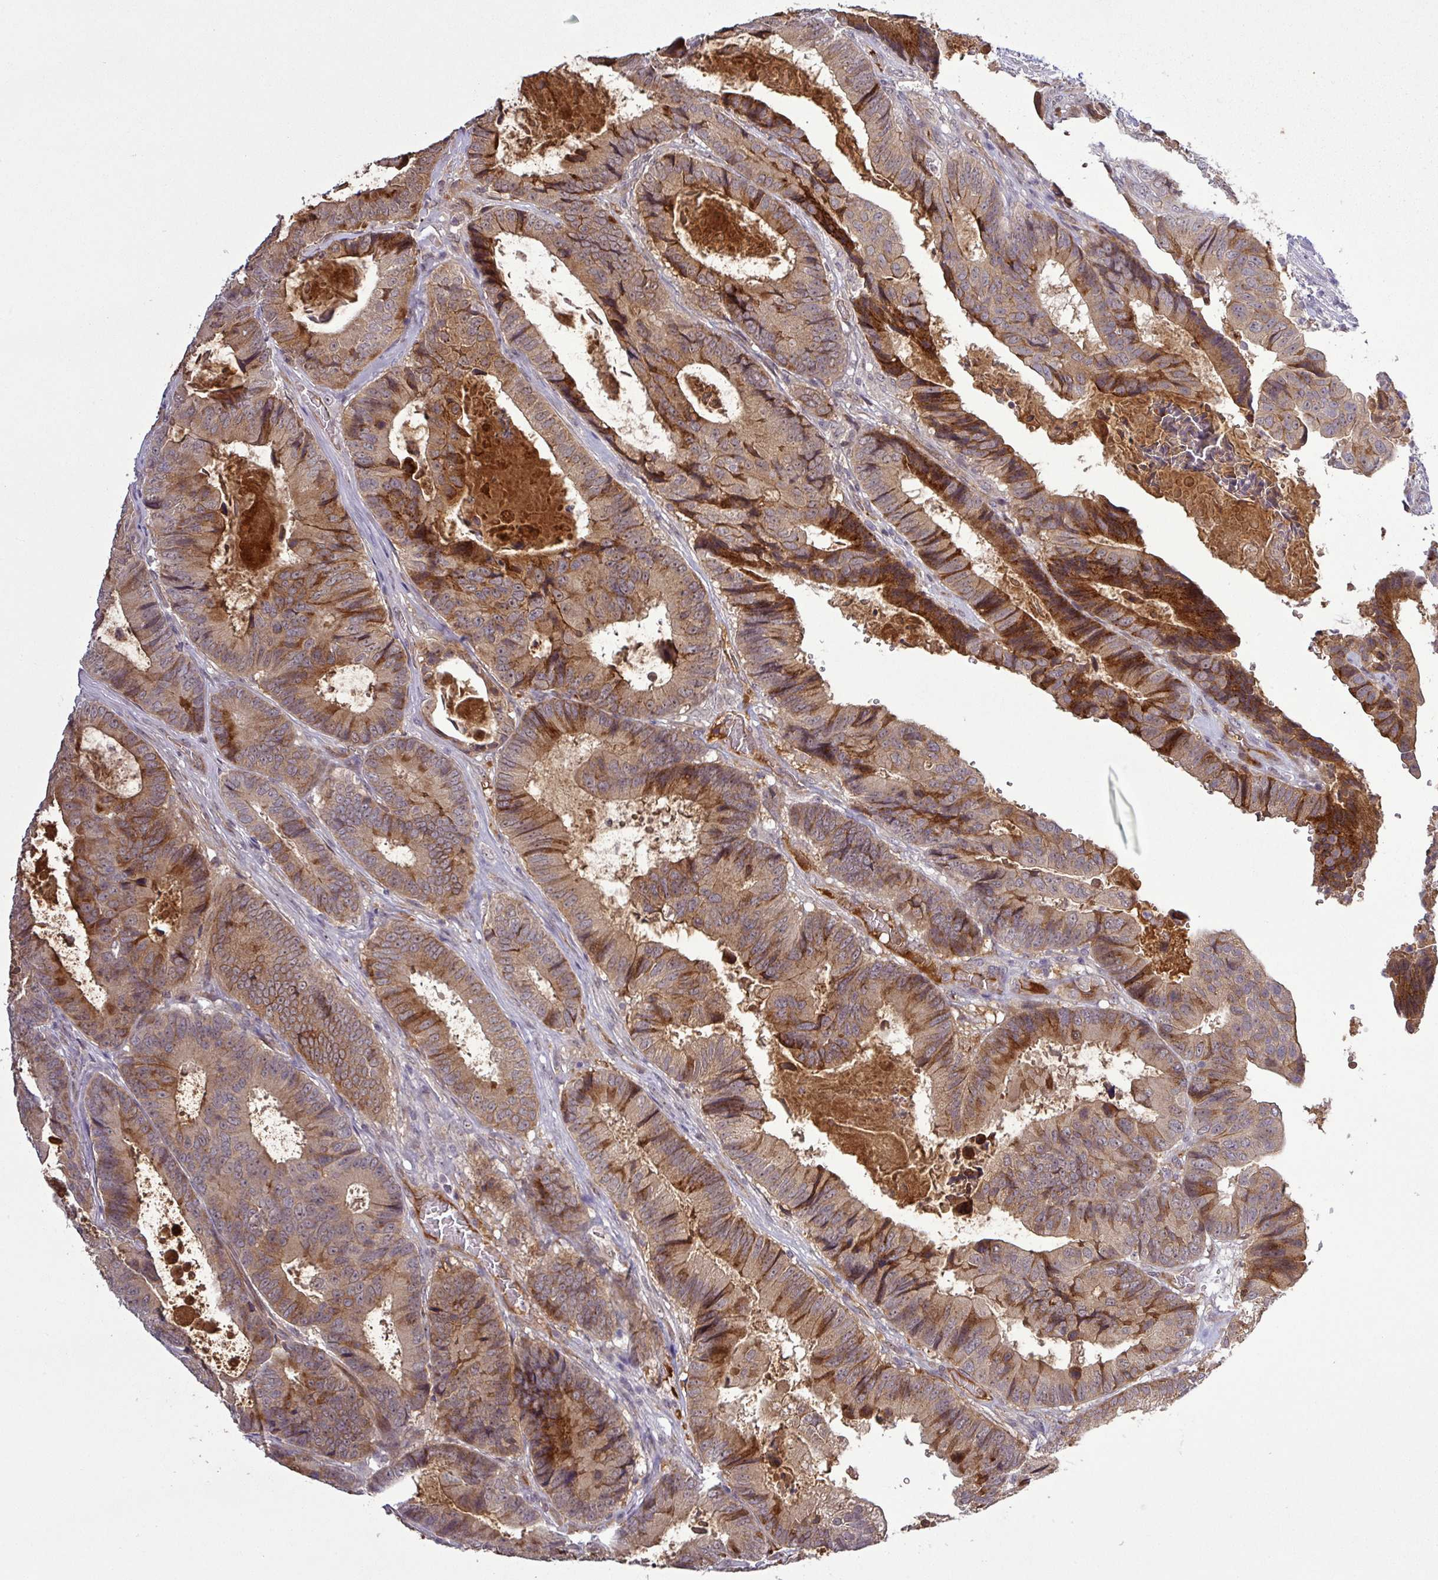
{"staining": {"intensity": "moderate", "quantity": ">75%", "location": "cytoplasmic/membranous"}, "tissue": "colorectal cancer", "cell_type": "Tumor cells", "image_type": "cancer", "snomed": [{"axis": "morphology", "description": "Adenocarcinoma, NOS"}, {"axis": "topography", "description": "Colon"}], "caption": "Moderate cytoplasmic/membranous staining for a protein is seen in approximately >75% of tumor cells of colorectal cancer (adenocarcinoma) using IHC.", "gene": "PCDH1", "patient": {"sex": "male", "age": 85}}